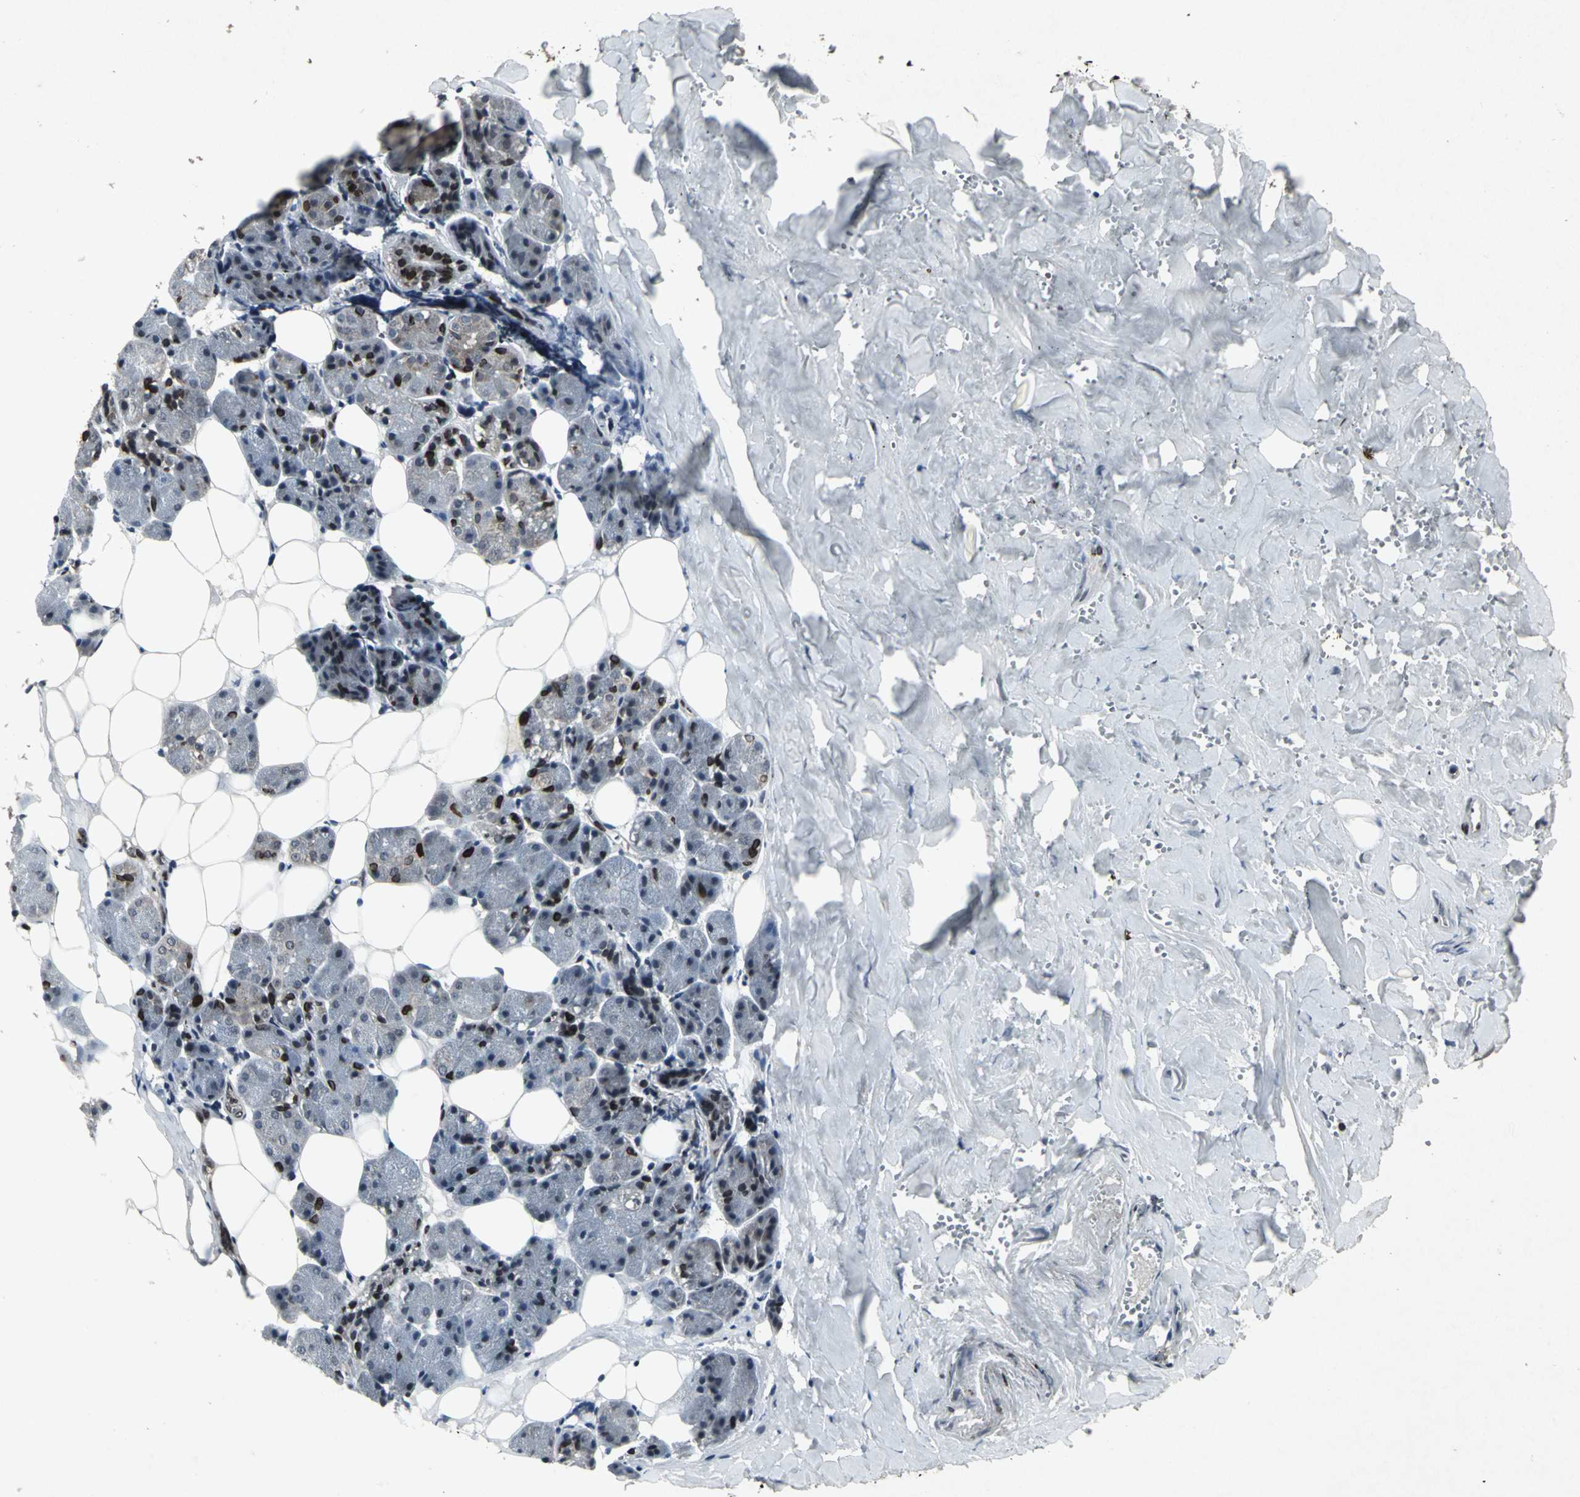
{"staining": {"intensity": "moderate", "quantity": ">75%", "location": "cytoplasmic/membranous,nuclear"}, "tissue": "salivary gland", "cell_type": "Glandular cells", "image_type": "normal", "snomed": [{"axis": "morphology", "description": "Normal tissue, NOS"}, {"axis": "morphology", "description": "Adenoma, NOS"}, {"axis": "topography", "description": "Salivary gland"}], "caption": "The micrograph displays immunohistochemical staining of benign salivary gland. There is moderate cytoplasmic/membranous,nuclear positivity is appreciated in about >75% of glandular cells. Nuclei are stained in blue.", "gene": "SH2B3", "patient": {"sex": "female", "age": 32}}